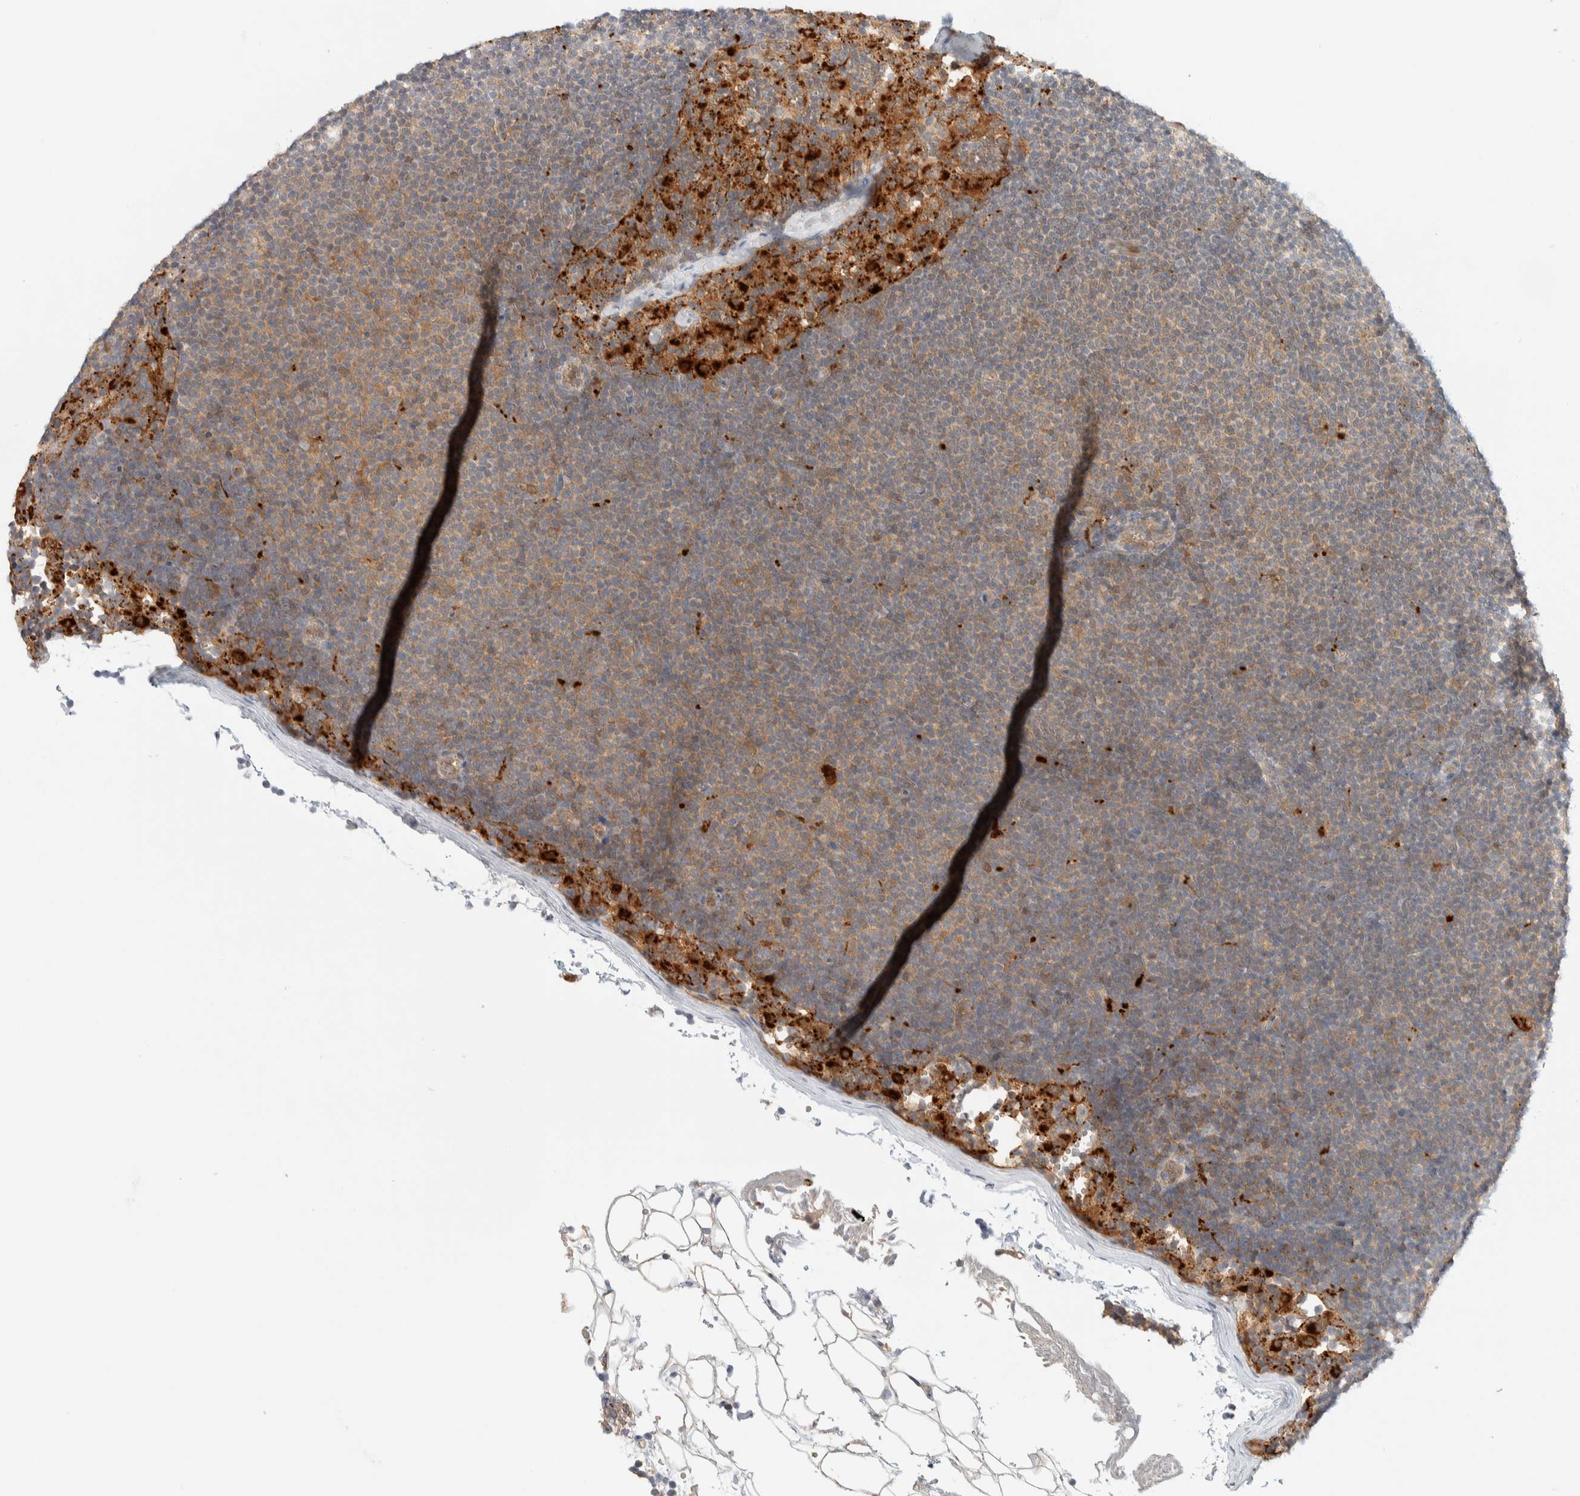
{"staining": {"intensity": "weak", "quantity": ">75%", "location": "cytoplasmic/membranous"}, "tissue": "lymphoma", "cell_type": "Tumor cells", "image_type": "cancer", "snomed": [{"axis": "morphology", "description": "Malignant lymphoma, non-Hodgkin's type, Low grade"}, {"axis": "topography", "description": "Lymph node"}], "caption": "Lymphoma stained with DAB IHC shows low levels of weak cytoplasmic/membranous expression in approximately >75% of tumor cells. (Stains: DAB (3,3'-diaminobenzidine) in brown, nuclei in blue, Microscopy: brightfield microscopy at high magnification).", "gene": "GCLM", "patient": {"sex": "female", "age": 53}}